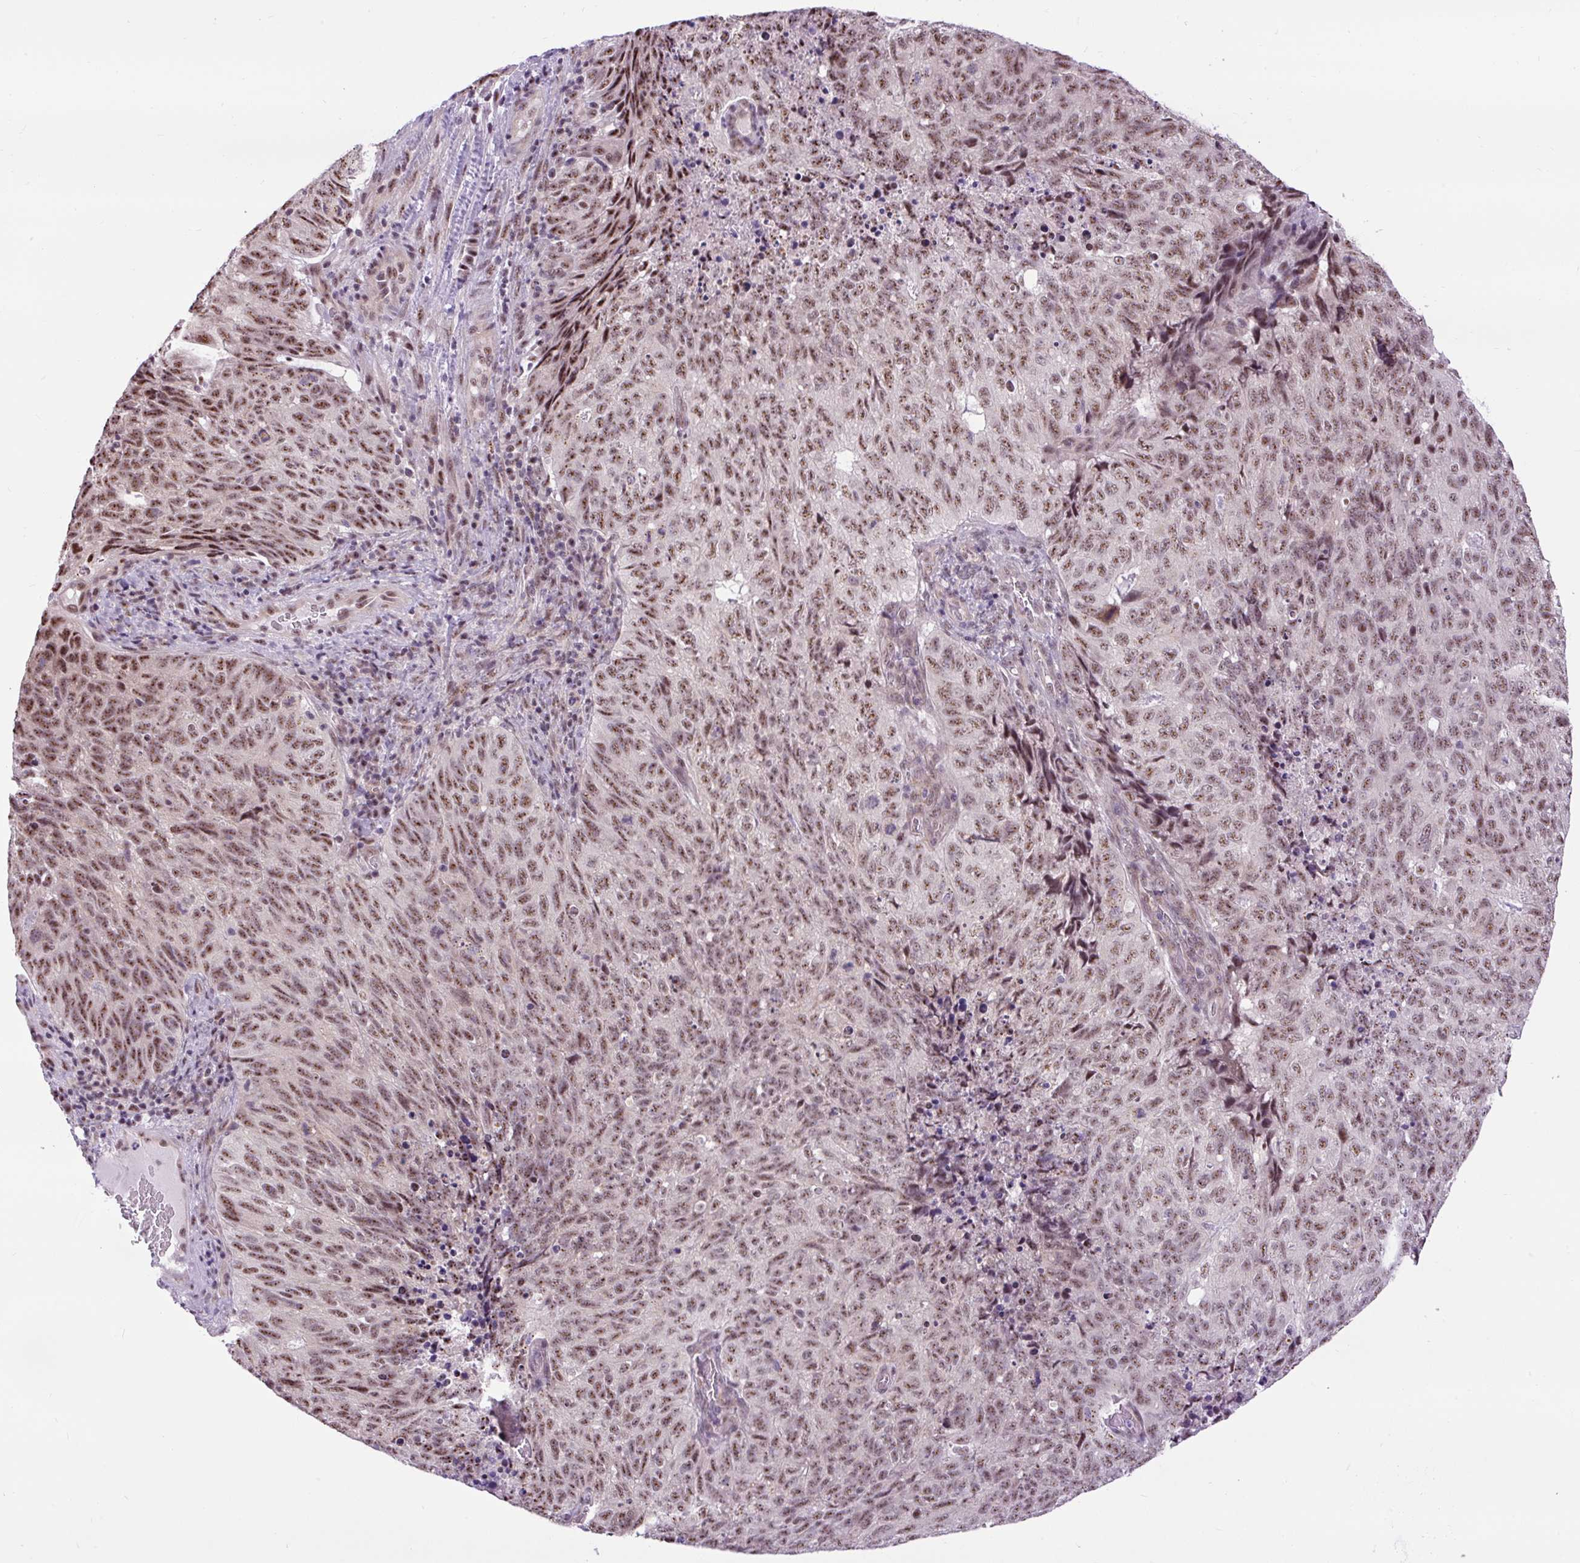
{"staining": {"intensity": "moderate", "quantity": ">75%", "location": "nuclear"}, "tissue": "cervical cancer", "cell_type": "Tumor cells", "image_type": "cancer", "snomed": [{"axis": "morphology", "description": "Adenocarcinoma, NOS"}, {"axis": "topography", "description": "Cervix"}], "caption": "IHC histopathology image of neoplastic tissue: adenocarcinoma (cervical) stained using immunohistochemistry (IHC) displays medium levels of moderate protein expression localized specifically in the nuclear of tumor cells, appearing as a nuclear brown color.", "gene": "SMC5", "patient": {"sex": "female", "age": 38}}